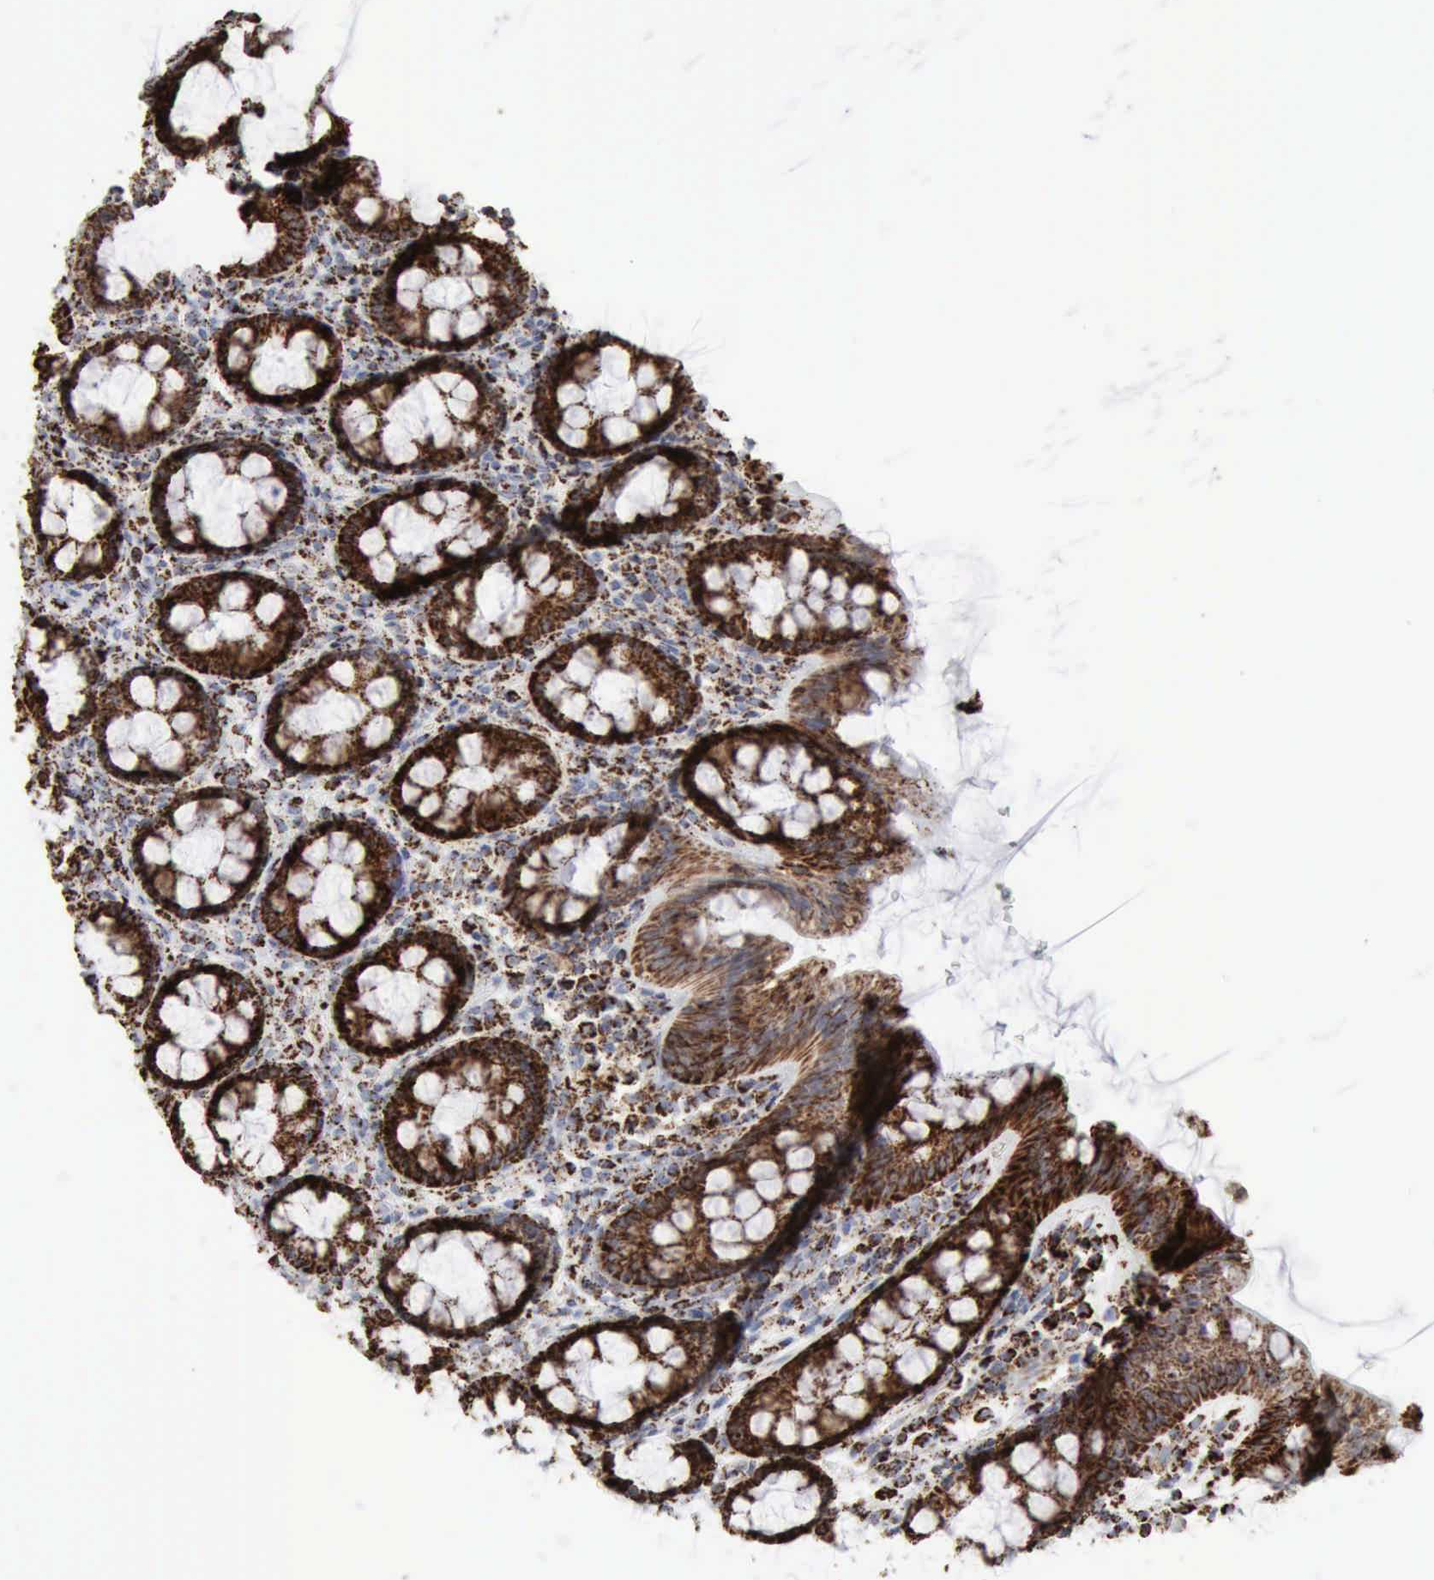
{"staining": {"intensity": "strong", "quantity": ">75%", "location": "cytoplasmic/membranous"}, "tissue": "rectum", "cell_type": "Glandular cells", "image_type": "normal", "snomed": [{"axis": "morphology", "description": "Normal tissue, NOS"}, {"axis": "topography", "description": "Rectum"}], "caption": "Glandular cells demonstrate high levels of strong cytoplasmic/membranous staining in about >75% of cells in unremarkable human rectum.", "gene": "ACO2", "patient": {"sex": "male", "age": 92}}